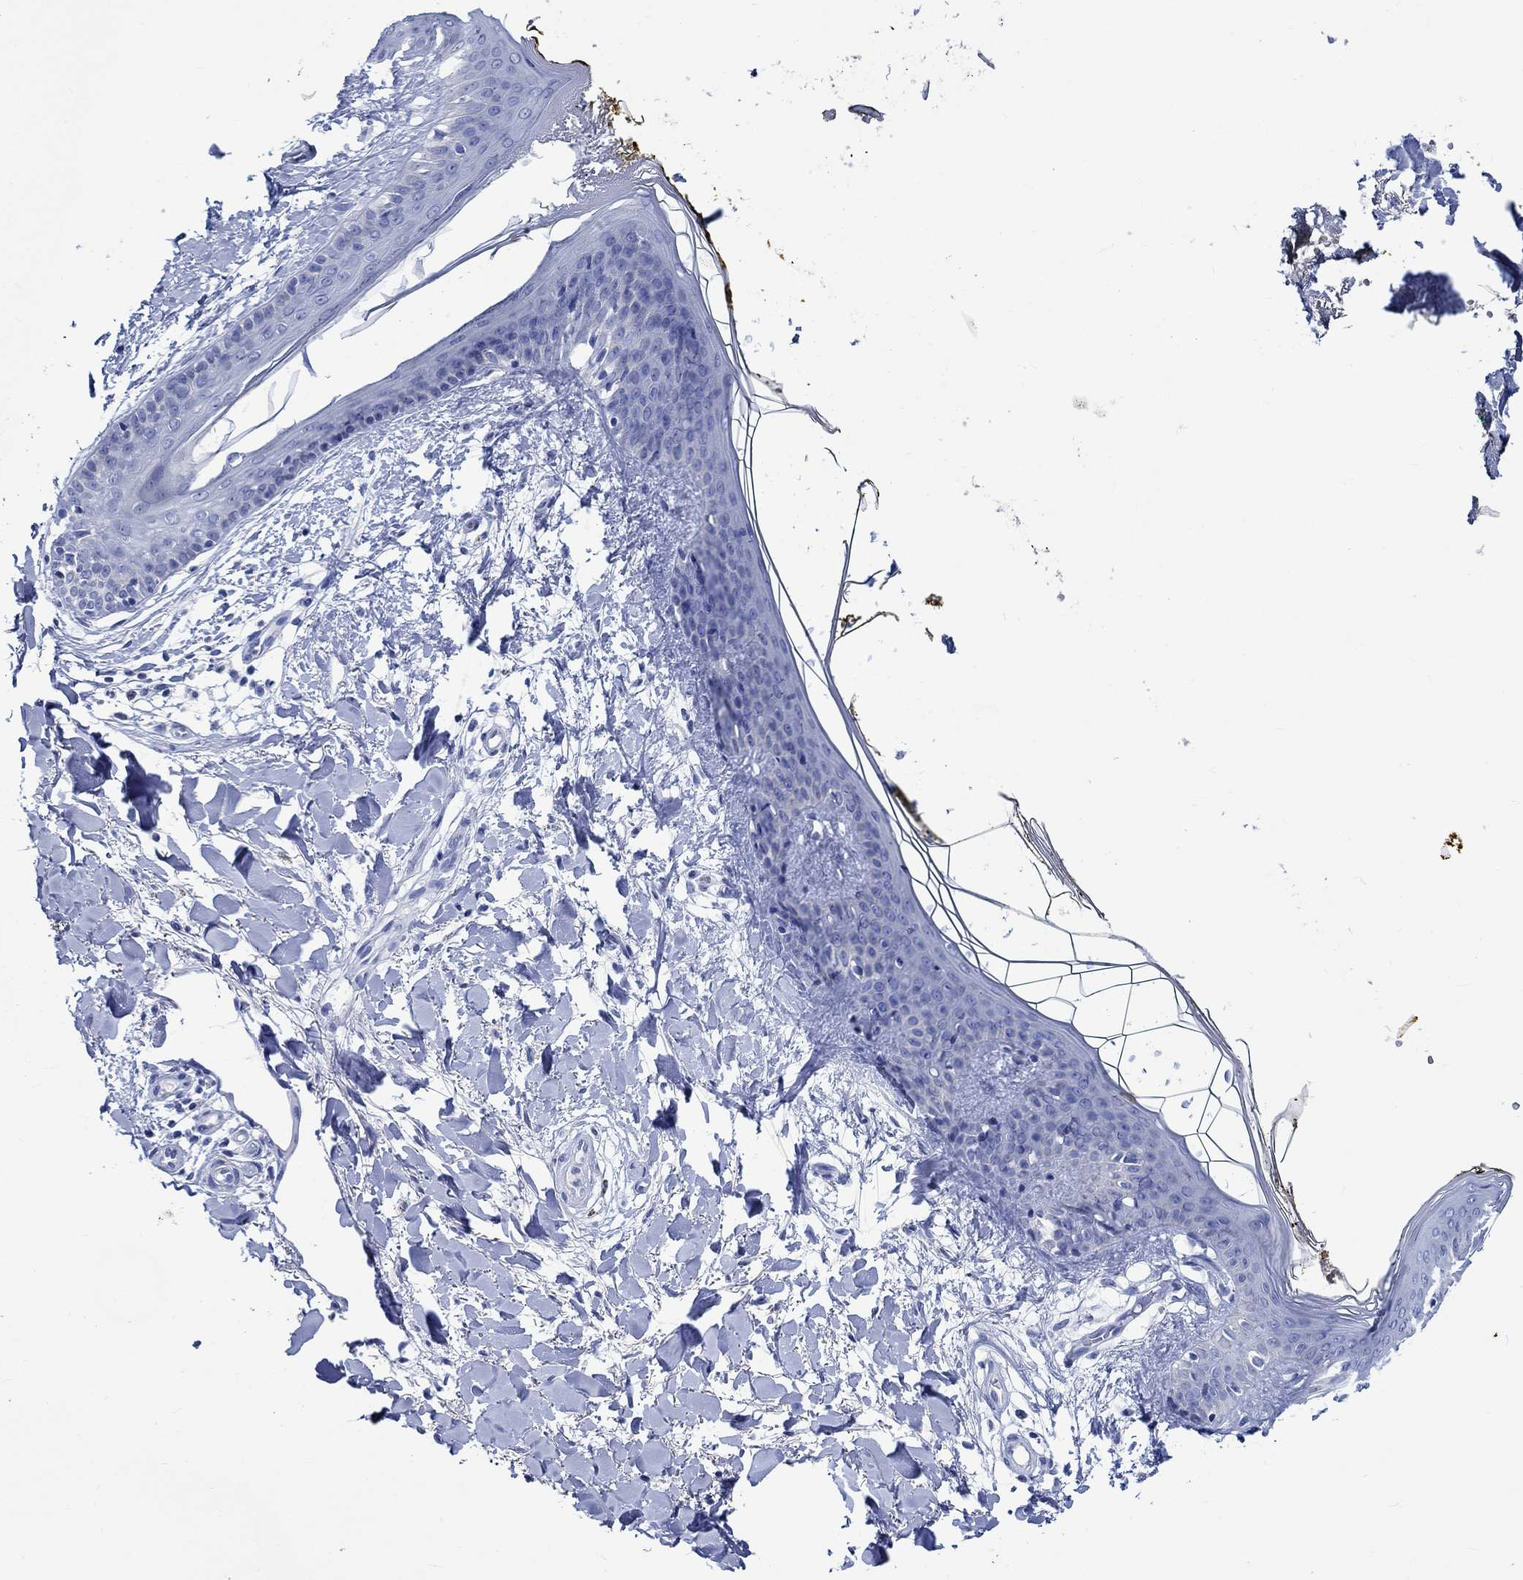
{"staining": {"intensity": "negative", "quantity": "none", "location": "none"}, "tissue": "skin", "cell_type": "Fibroblasts", "image_type": "normal", "snomed": [{"axis": "morphology", "description": "Normal tissue, NOS"}, {"axis": "topography", "description": "Skin"}], "caption": "Skin stained for a protein using immunohistochemistry displays no staining fibroblasts.", "gene": "PTPRN2", "patient": {"sex": "female", "age": 34}}